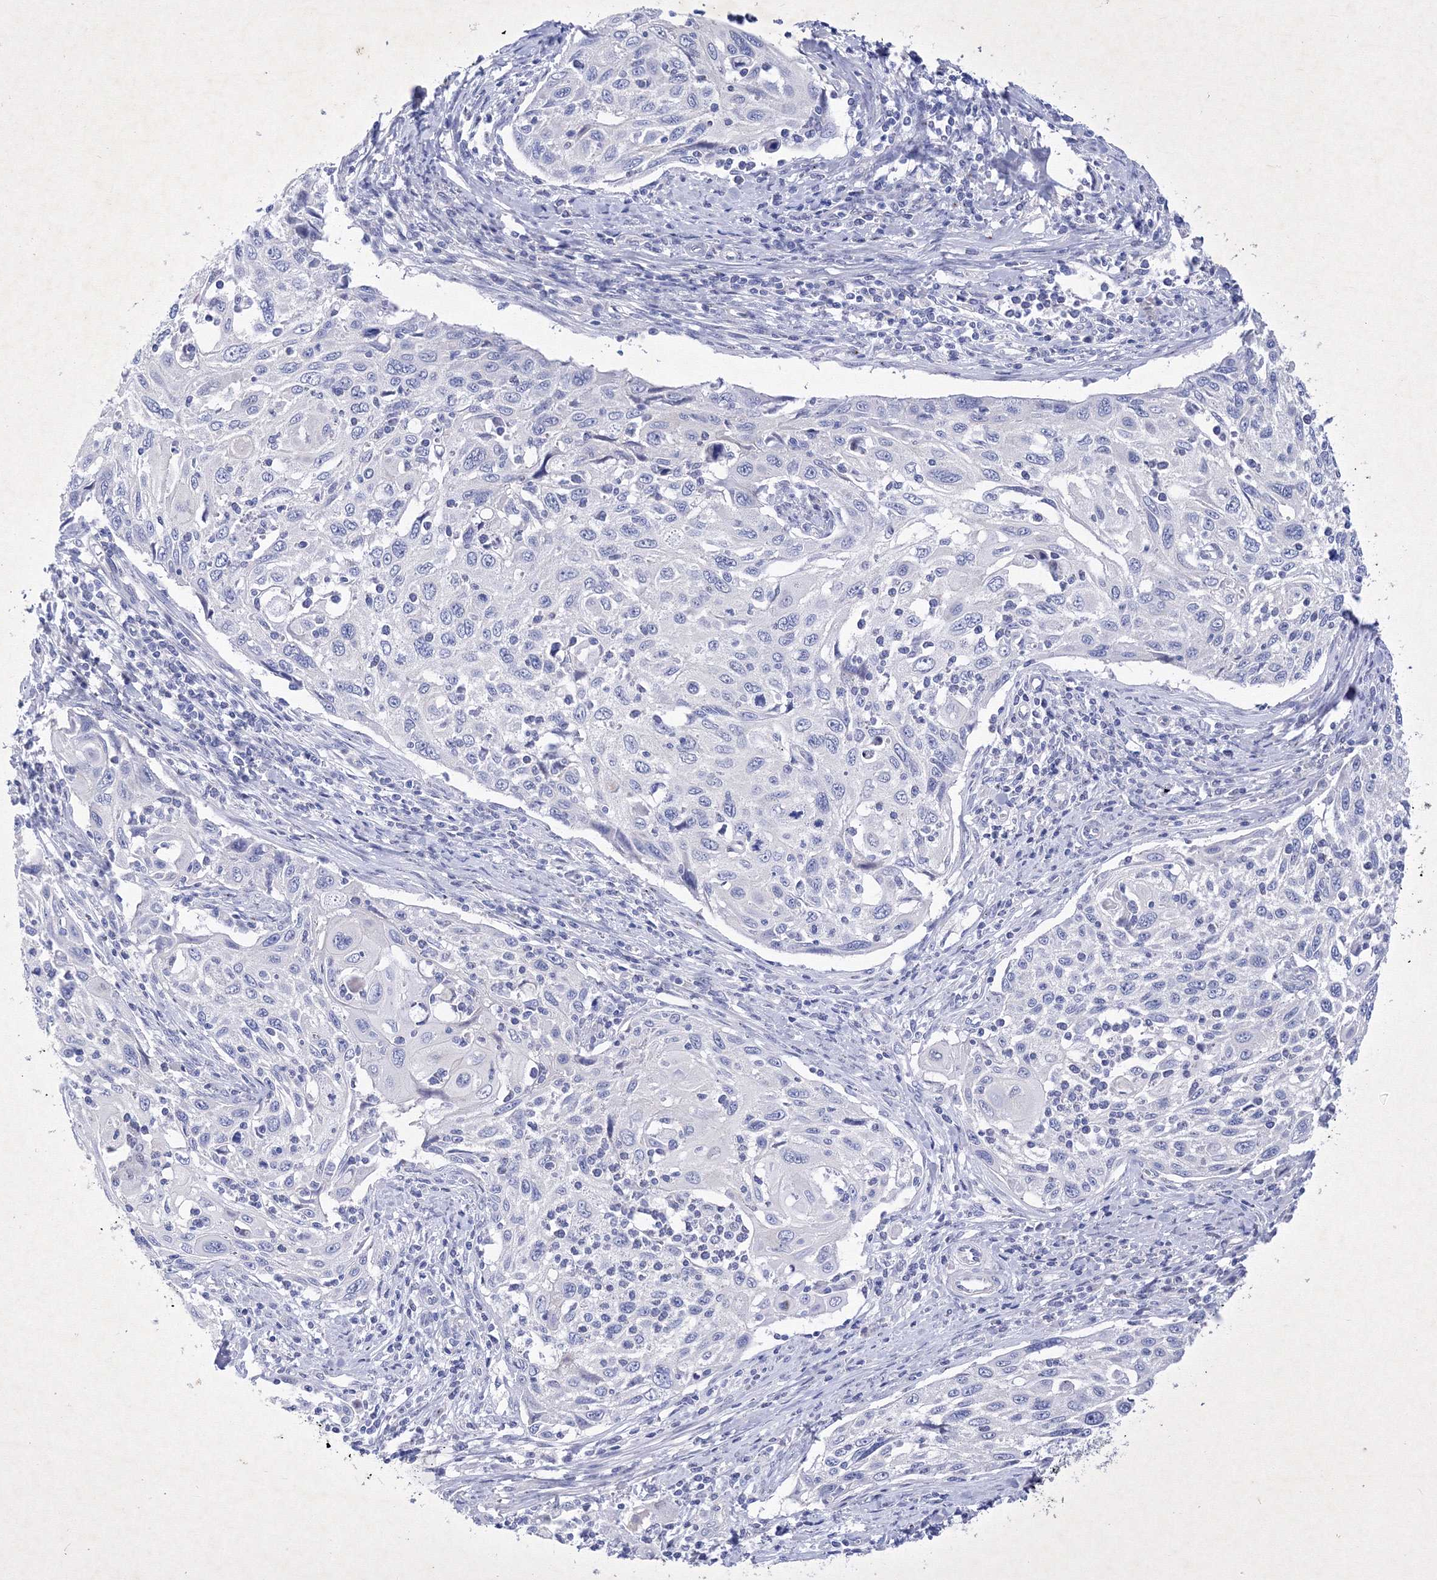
{"staining": {"intensity": "negative", "quantity": "none", "location": "none"}, "tissue": "cervical cancer", "cell_type": "Tumor cells", "image_type": "cancer", "snomed": [{"axis": "morphology", "description": "Squamous cell carcinoma, NOS"}, {"axis": "topography", "description": "Cervix"}], "caption": "Immunohistochemistry (IHC) image of neoplastic tissue: cervical cancer (squamous cell carcinoma) stained with DAB (3,3'-diaminobenzidine) displays no significant protein staining in tumor cells.", "gene": "GPN1", "patient": {"sex": "female", "age": 70}}